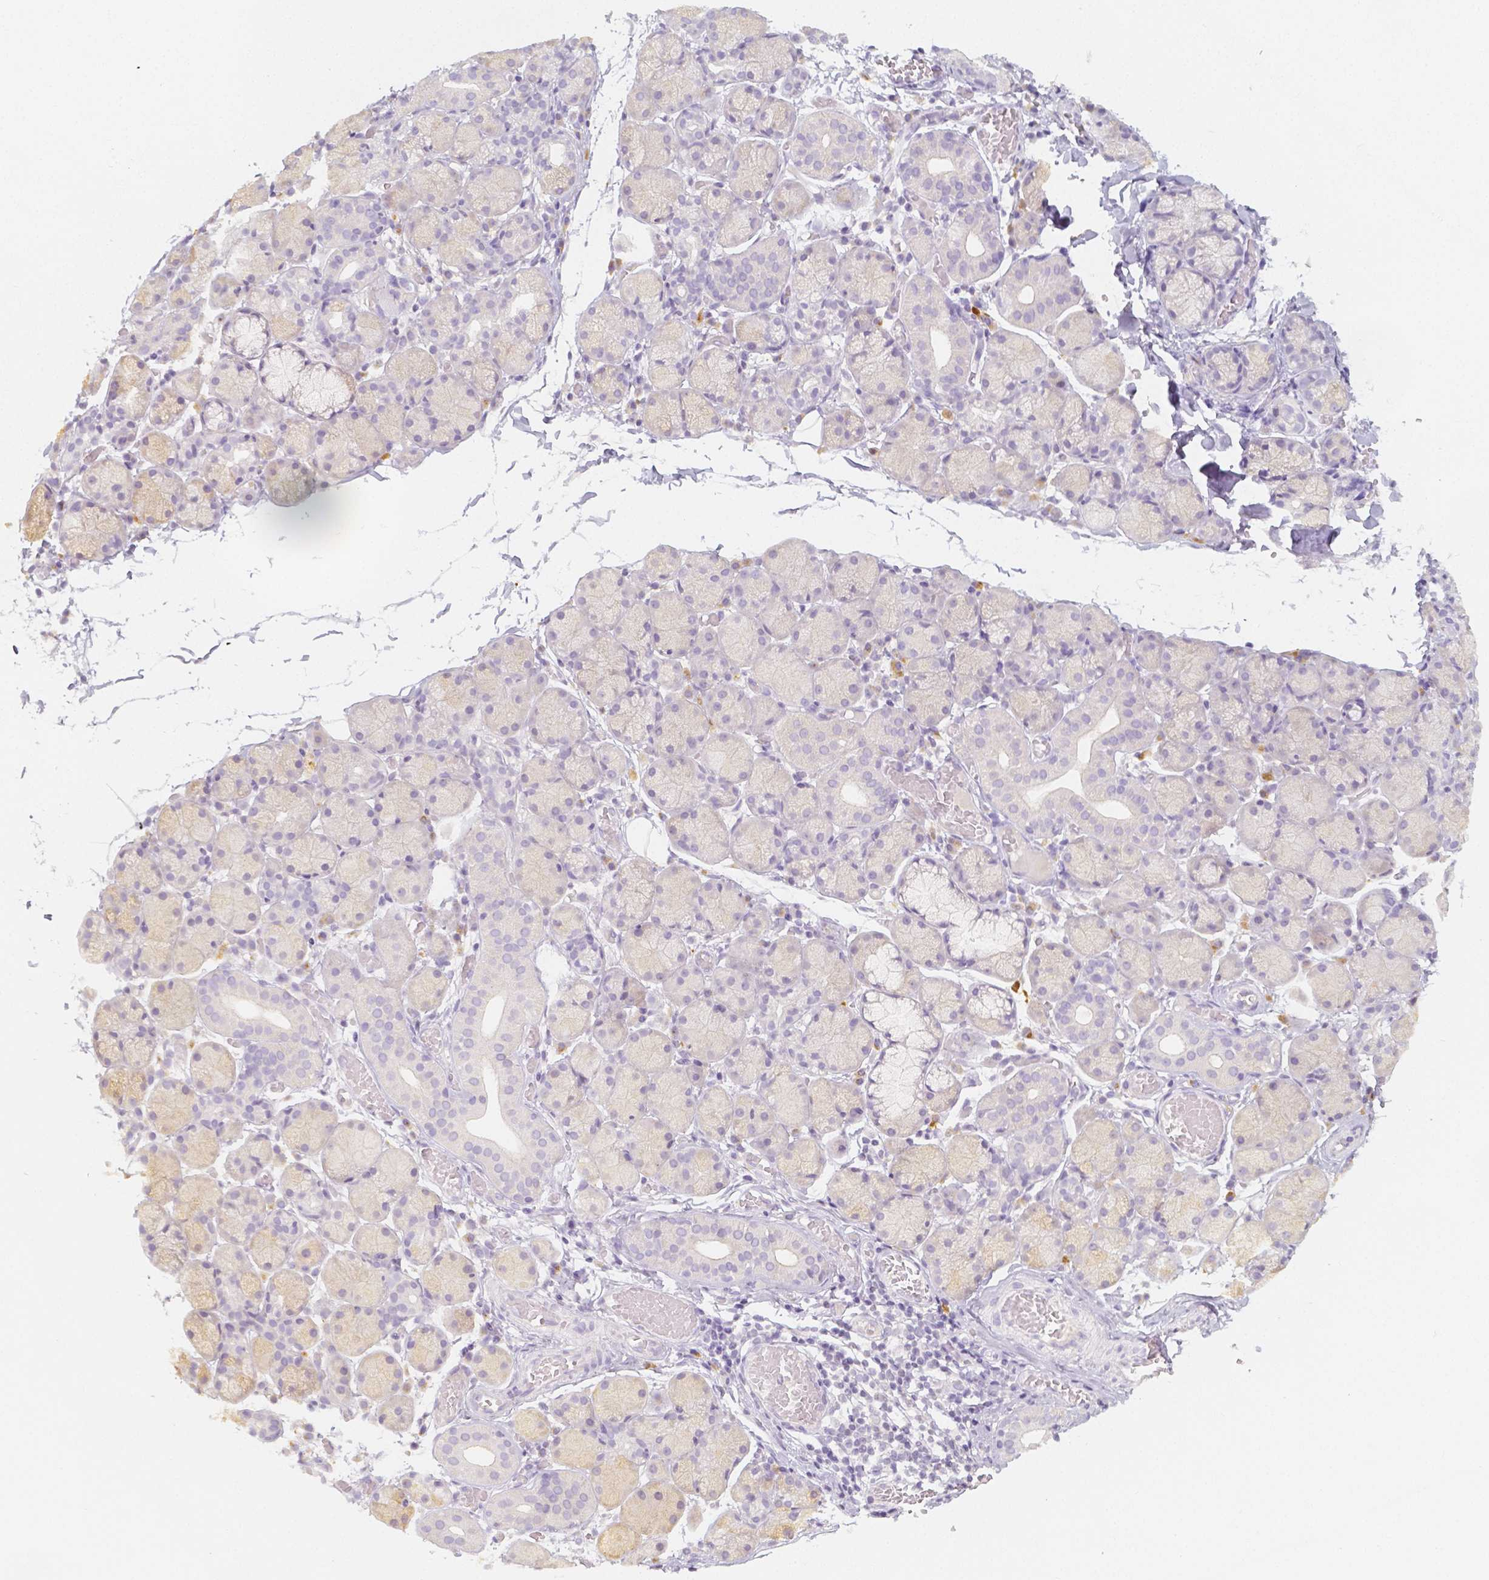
{"staining": {"intensity": "weak", "quantity": "<25%", "location": "cytoplasmic/membranous"}, "tissue": "salivary gland", "cell_type": "Glandular cells", "image_type": "normal", "snomed": [{"axis": "morphology", "description": "Normal tissue, NOS"}, {"axis": "topography", "description": "Salivary gland"}], "caption": "A histopathology image of salivary gland stained for a protein exhibits no brown staining in glandular cells. (Stains: DAB (3,3'-diaminobenzidine) IHC with hematoxylin counter stain, Microscopy: brightfield microscopy at high magnification).", "gene": "BATF", "patient": {"sex": "female", "age": 24}}